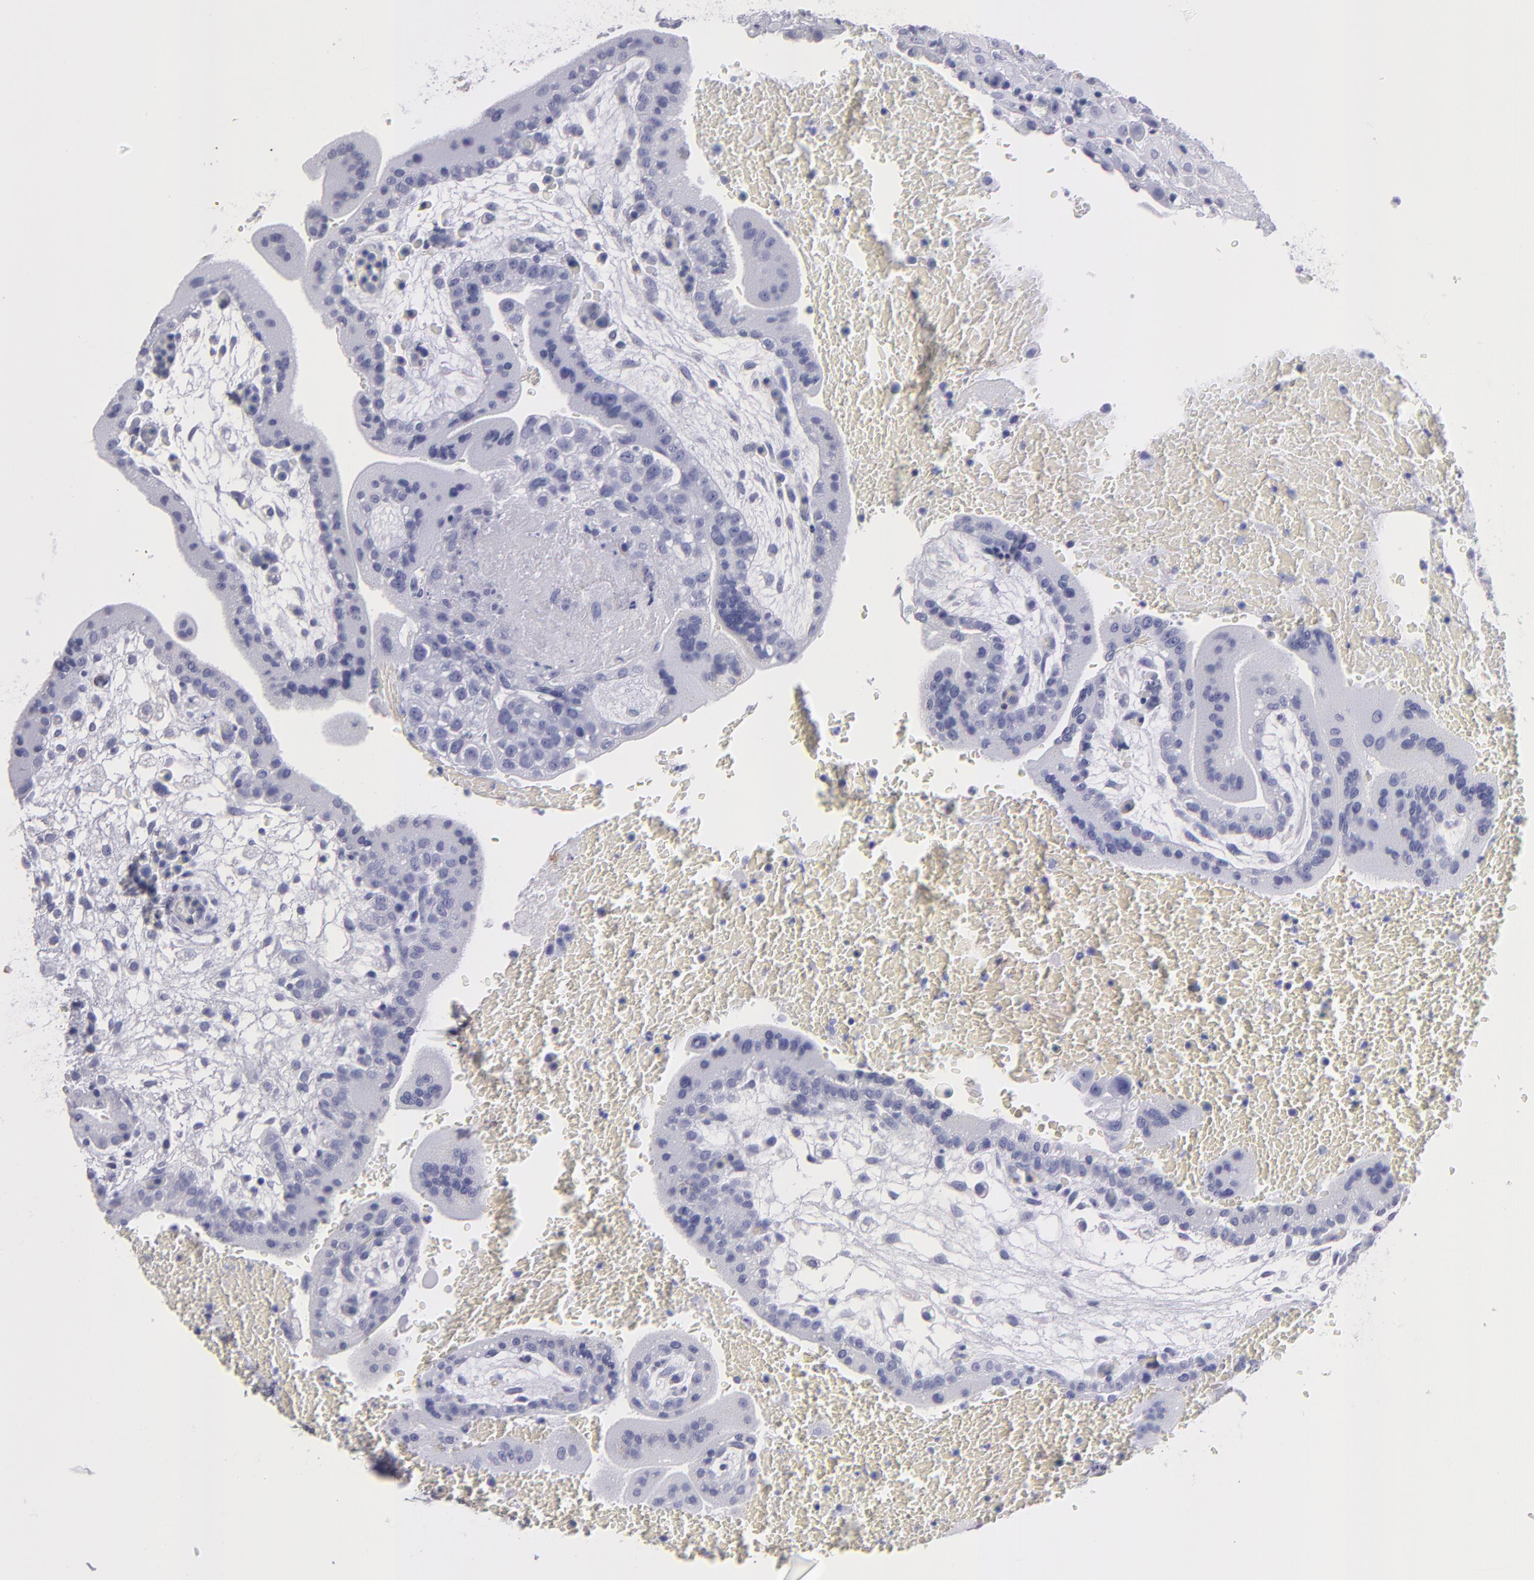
{"staining": {"intensity": "negative", "quantity": "none", "location": "none"}, "tissue": "placenta", "cell_type": "Decidual cells", "image_type": "normal", "snomed": [{"axis": "morphology", "description": "Normal tissue, NOS"}, {"axis": "topography", "description": "Placenta"}], "caption": "DAB (3,3'-diaminobenzidine) immunohistochemical staining of normal human placenta exhibits no significant positivity in decidual cells.", "gene": "MB", "patient": {"sex": "female", "age": 35}}